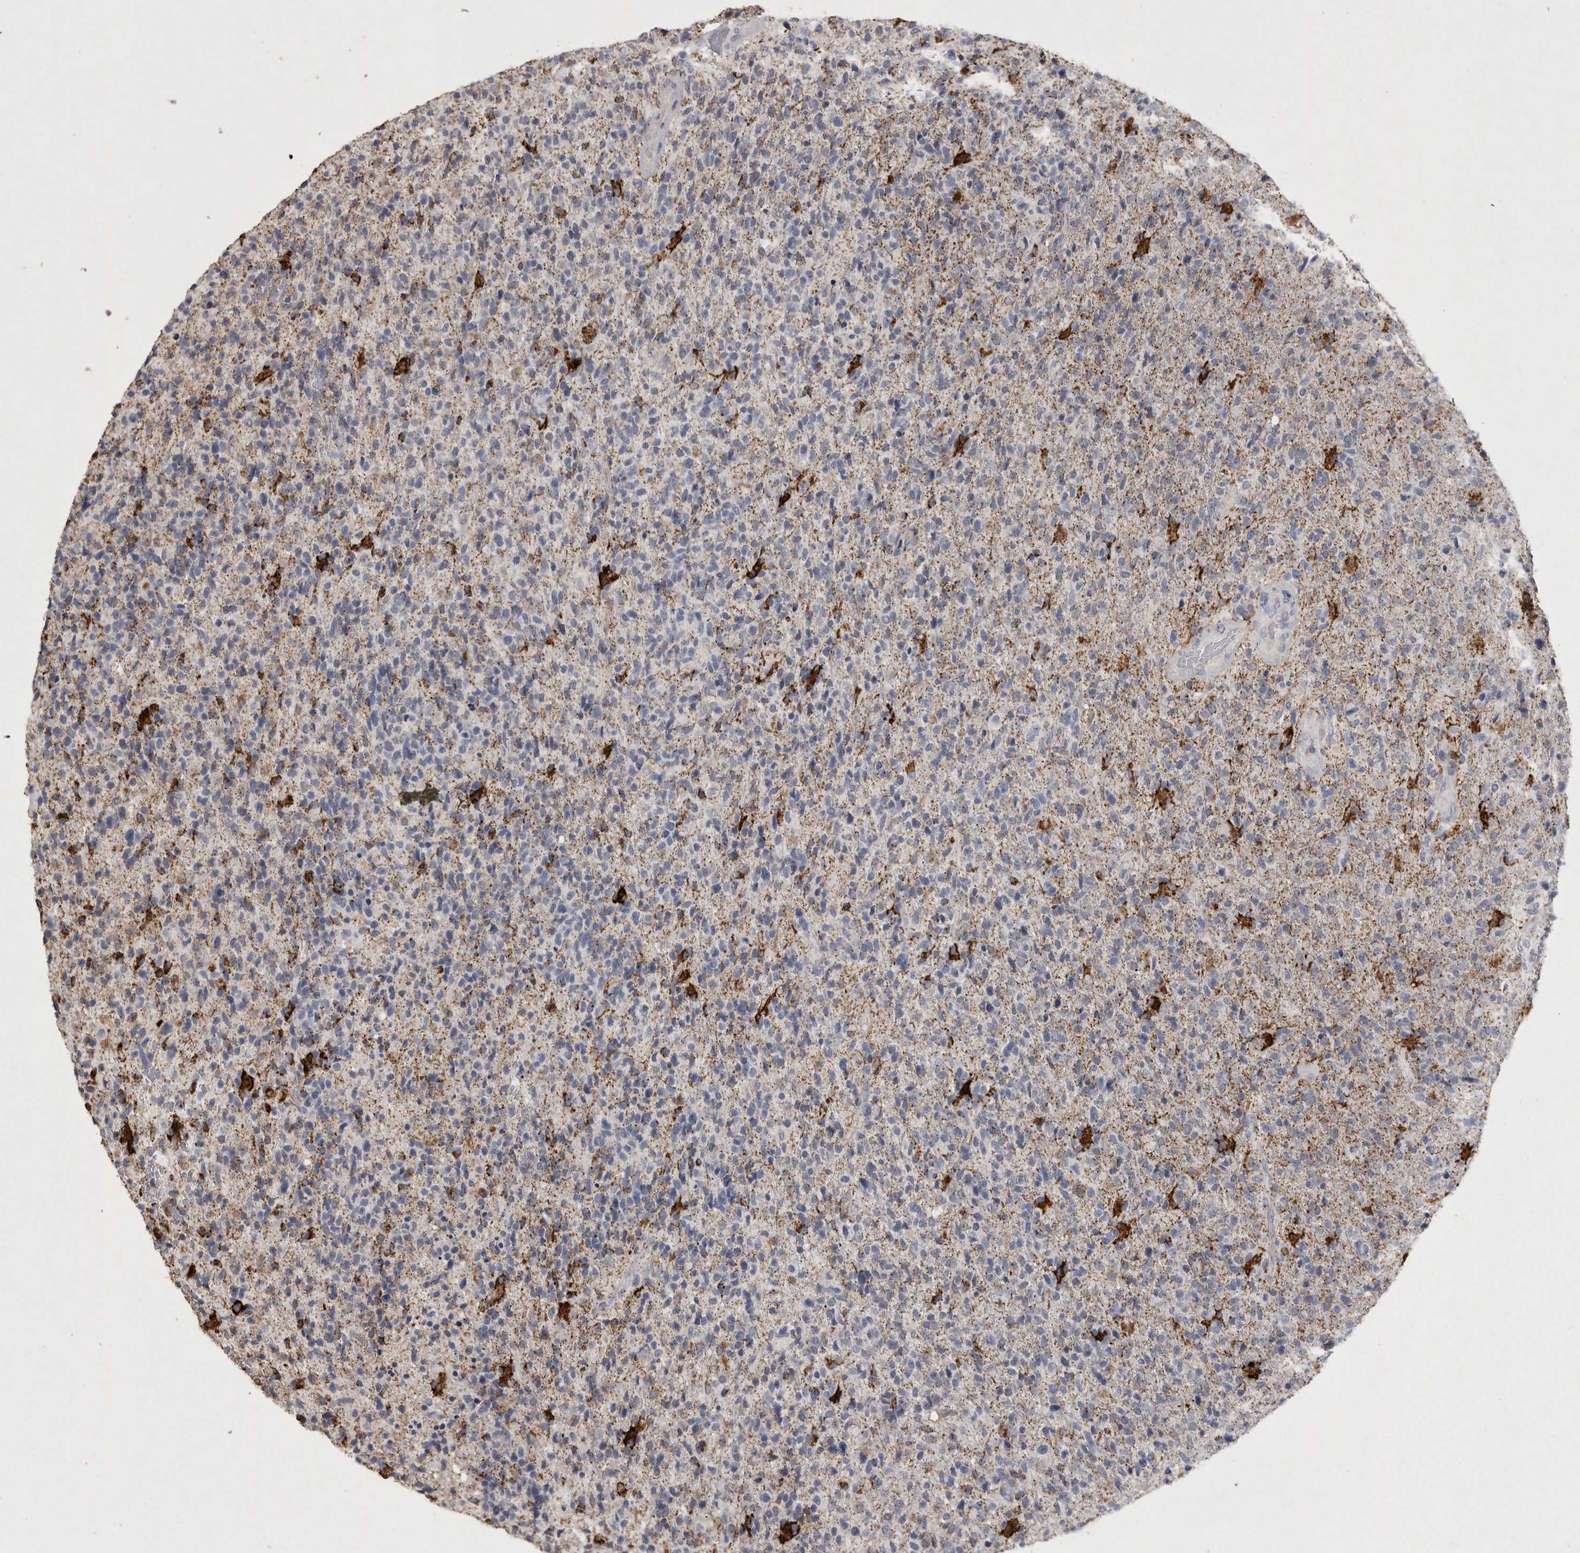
{"staining": {"intensity": "negative", "quantity": "none", "location": "none"}, "tissue": "glioma", "cell_type": "Tumor cells", "image_type": "cancer", "snomed": [{"axis": "morphology", "description": "Glioma, malignant, High grade"}, {"axis": "topography", "description": "Brain"}], "caption": "Immunohistochemical staining of malignant glioma (high-grade) exhibits no significant expression in tumor cells. The staining was performed using DAB (3,3'-diaminobenzidine) to visualize the protein expression in brown, while the nuclei were stained in blue with hematoxylin (Magnification: 20x).", "gene": "DKK3", "patient": {"sex": "male", "age": 72}}